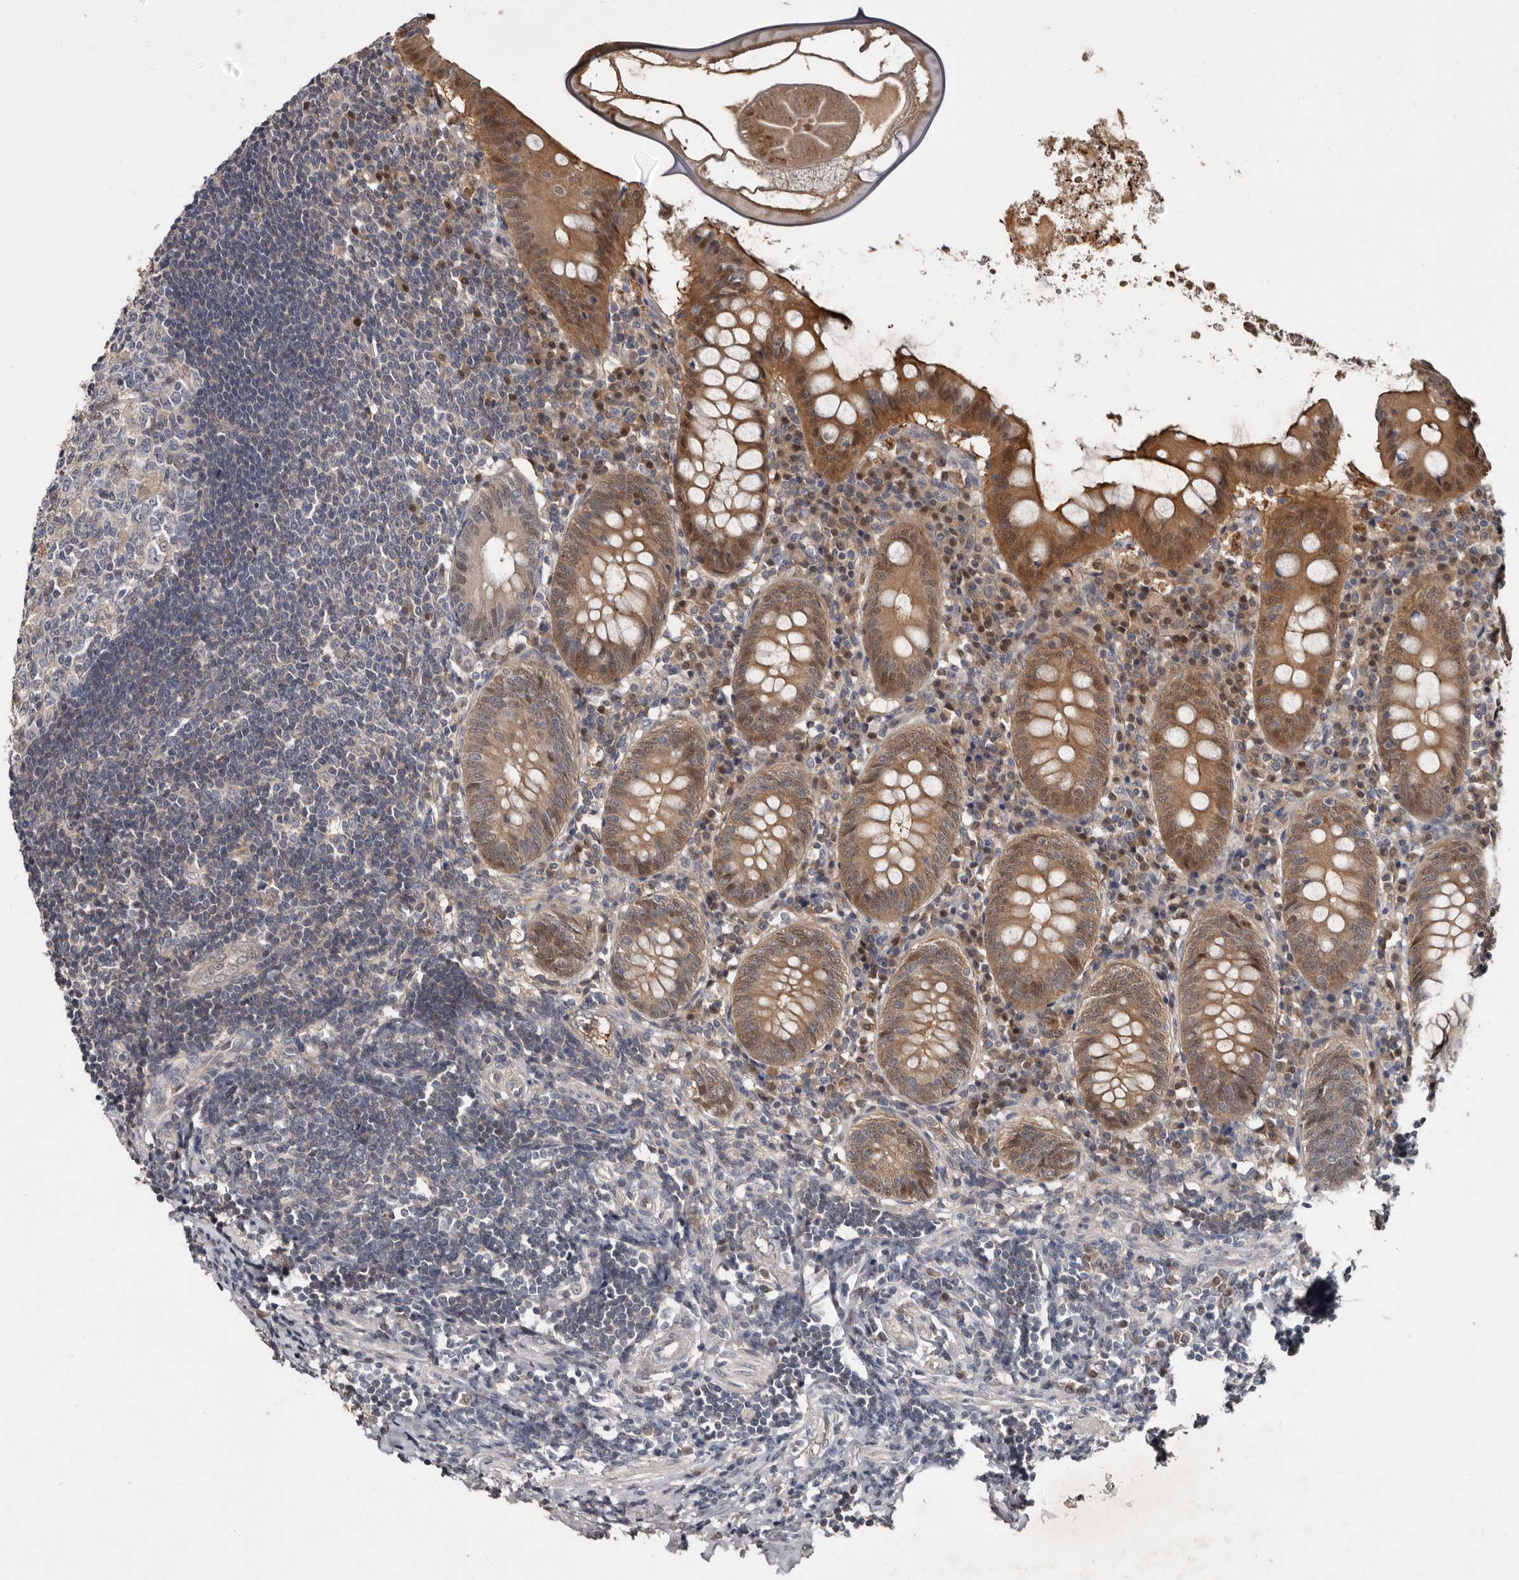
{"staining": {"intensity": "moderate", "quantity": ">75%", "location": "cytoplasmic/membranous"}, "tissue": "appendix", "cell_type": "Glandular cells", "image_type": "normal", "snomed": [{"axis": "morphology", "description": "Normal tissue, NOS"}, {"axis": "topography", "description": "Appendix"}], "caption": "Immunohistochemical staining of normal human appendix exhibits medium levels of moderate cytoplasmic/membranous positivity in approximately >75% of glandular cells. The staining was performed using DAB (3,3'-diaminobenzidine) to visualize the protein expression in brown, while the nuclei were stained in blue with hematoxylin (Magnification: 20x).", "gene": "RBKS", "patient": {"sex": "female", "age": 54}}